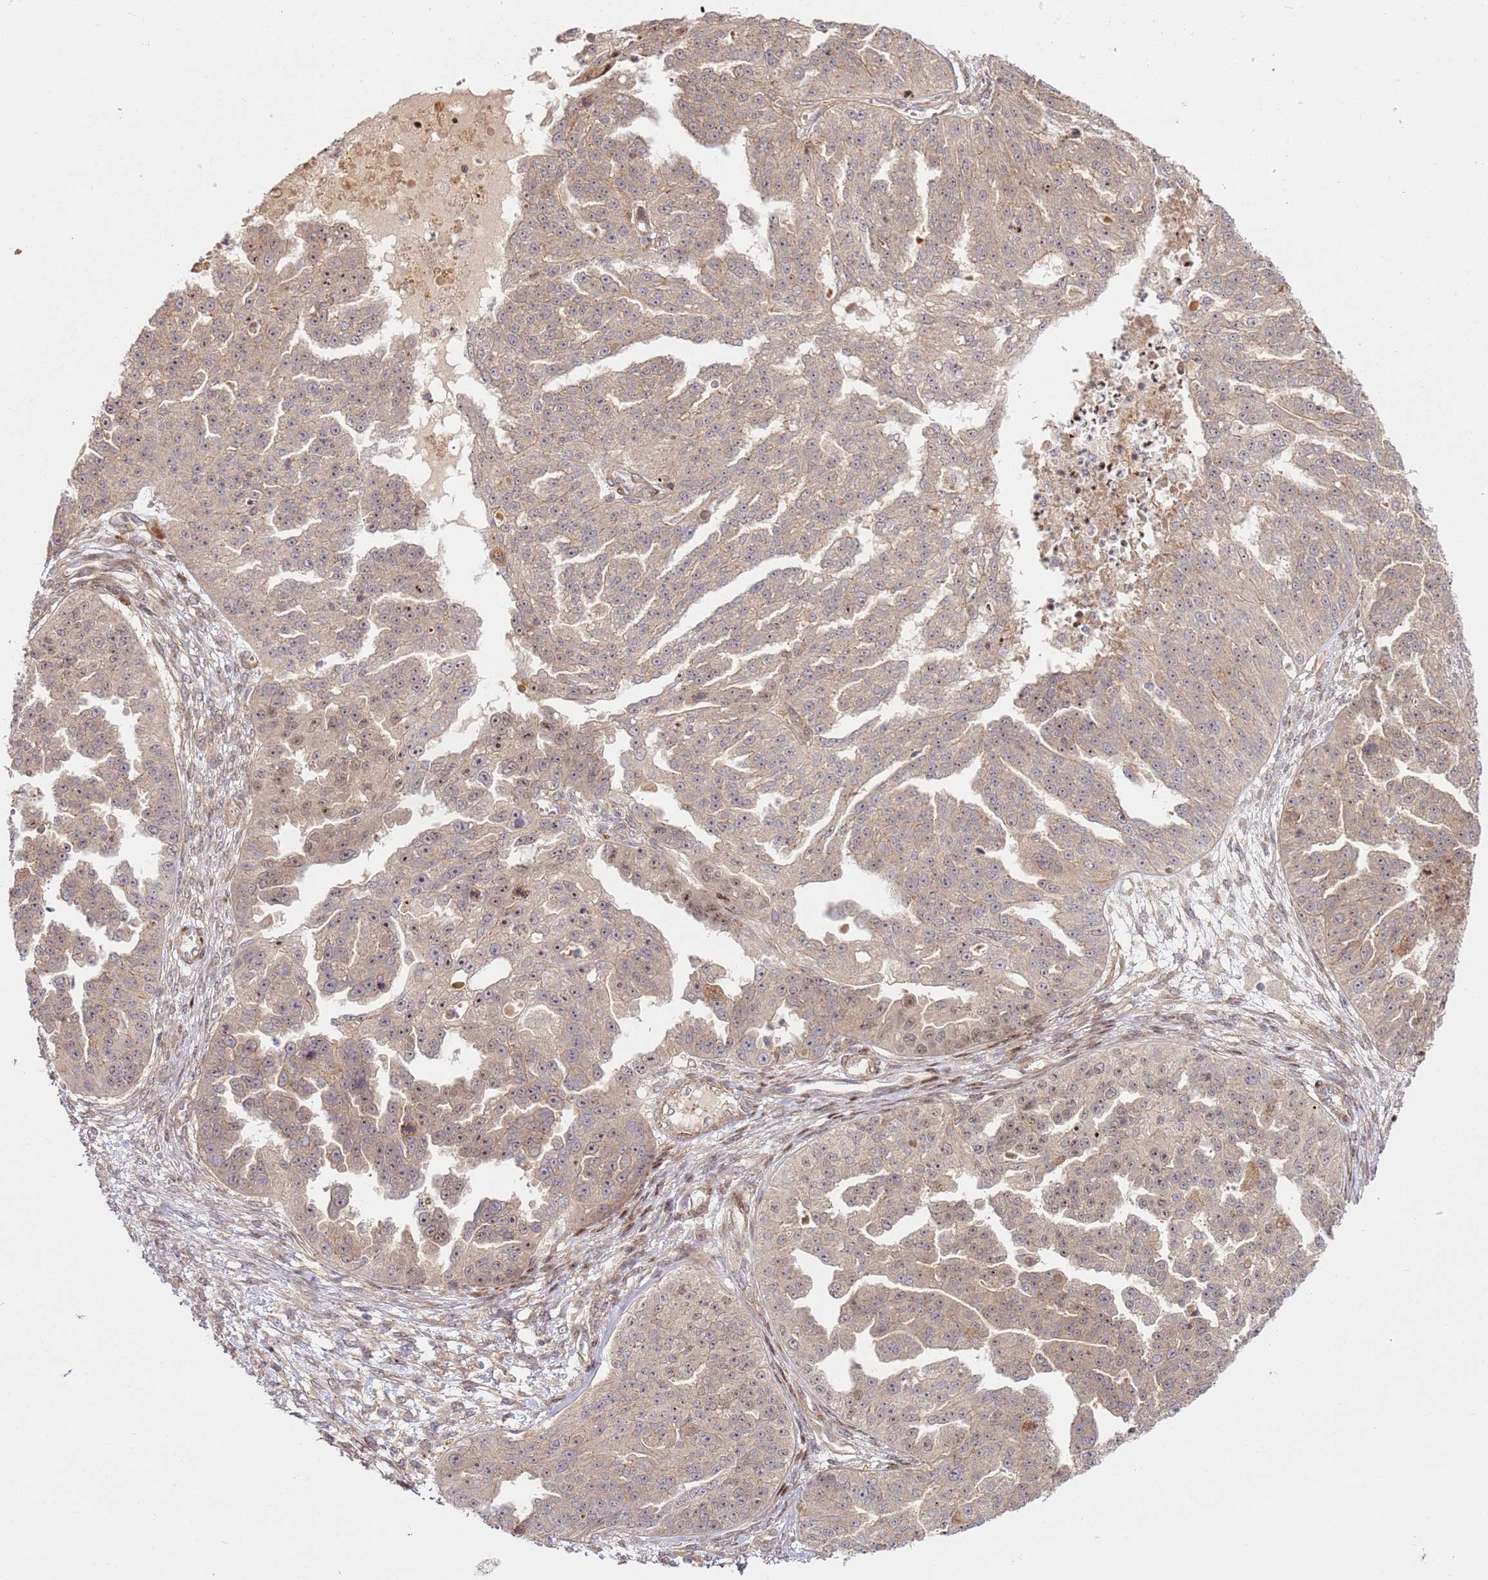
{"staining": {"intensity": "weak", "quantity": "25%-75%", "location": "cytoplasmic/membranous,nuclear"}, "tissue": "ovarian cancer", "cell_type": "Tumor cells", "image_type": "cancer", "snomed": [{"axis": "morphology", "description": "Cystadenocarcinoma, serous, NOS"}, {"axis": "topography", "description": "Ovary"}], "caption": "Immunohistochemical staining of ovarian cancer reveals low levels of weak cytoplasmic/membranous and nuclear protein positivity in about 25%-75% of tumor cells.", "gene": "TMEM233", "patient": {"sex": "female", "age": 58}}